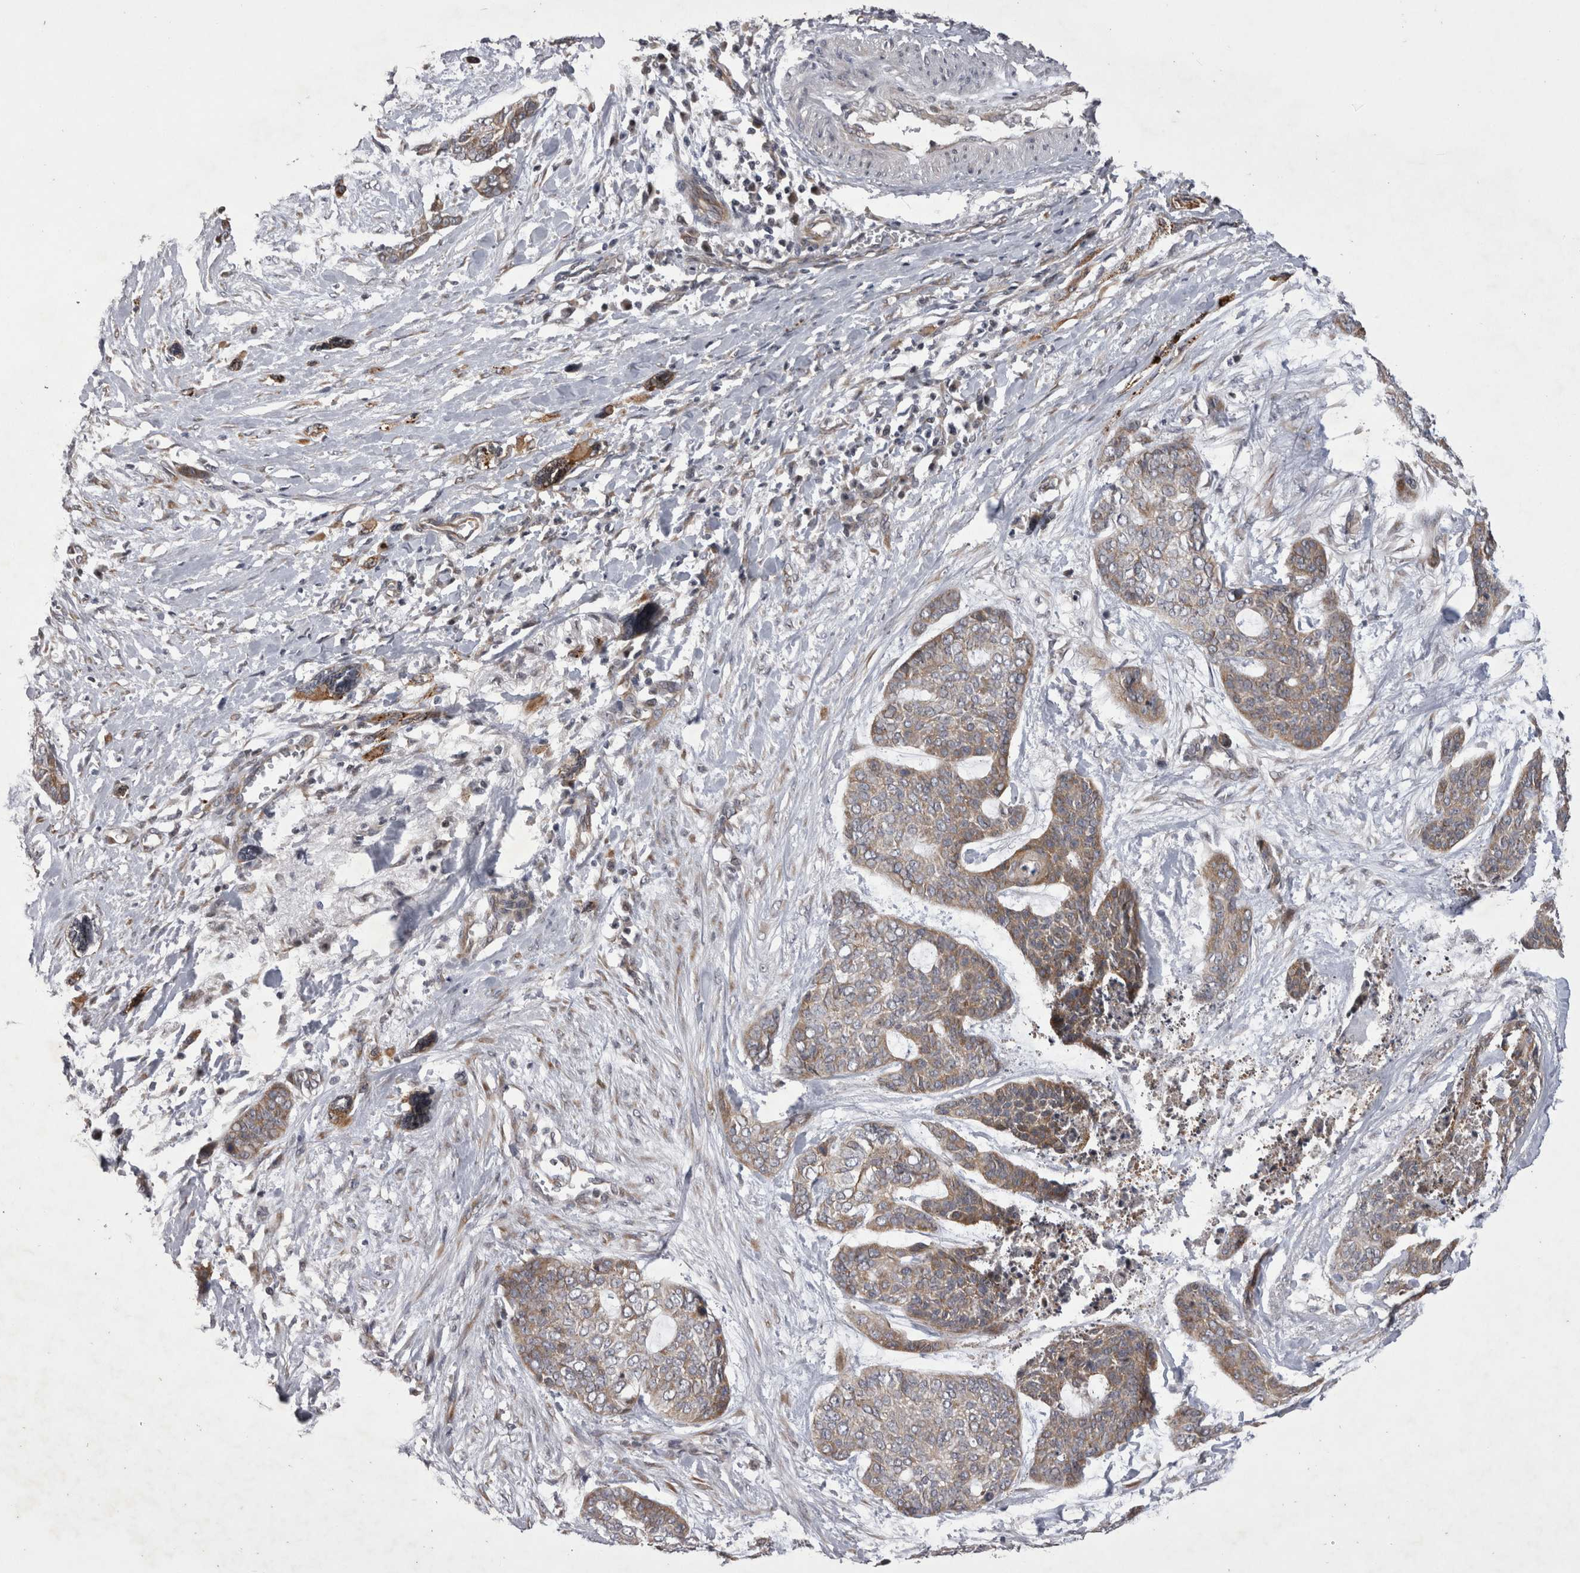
{"staining": {"intensity": "weak", "quantity": ">75%", "location": "cytoplasmic/membranous"}, "tissue": "skin cancer", "cell_type": "Tumor cells", "image_type": "cancer", "snomed": [{"axis": "morphology", "description": "Basal cell carcinoma"}, {"axis": "topography", "description": "Skin"}], "caption": "Skin cancer (basal cell carcinoma) was stained to show a protein in brown. There is low levels of weak cytoplasmic/membranous positivity in approximately >75% of tumor cells.", "gene": "NENF", "patient": {"sex": "female", "age": 64}}